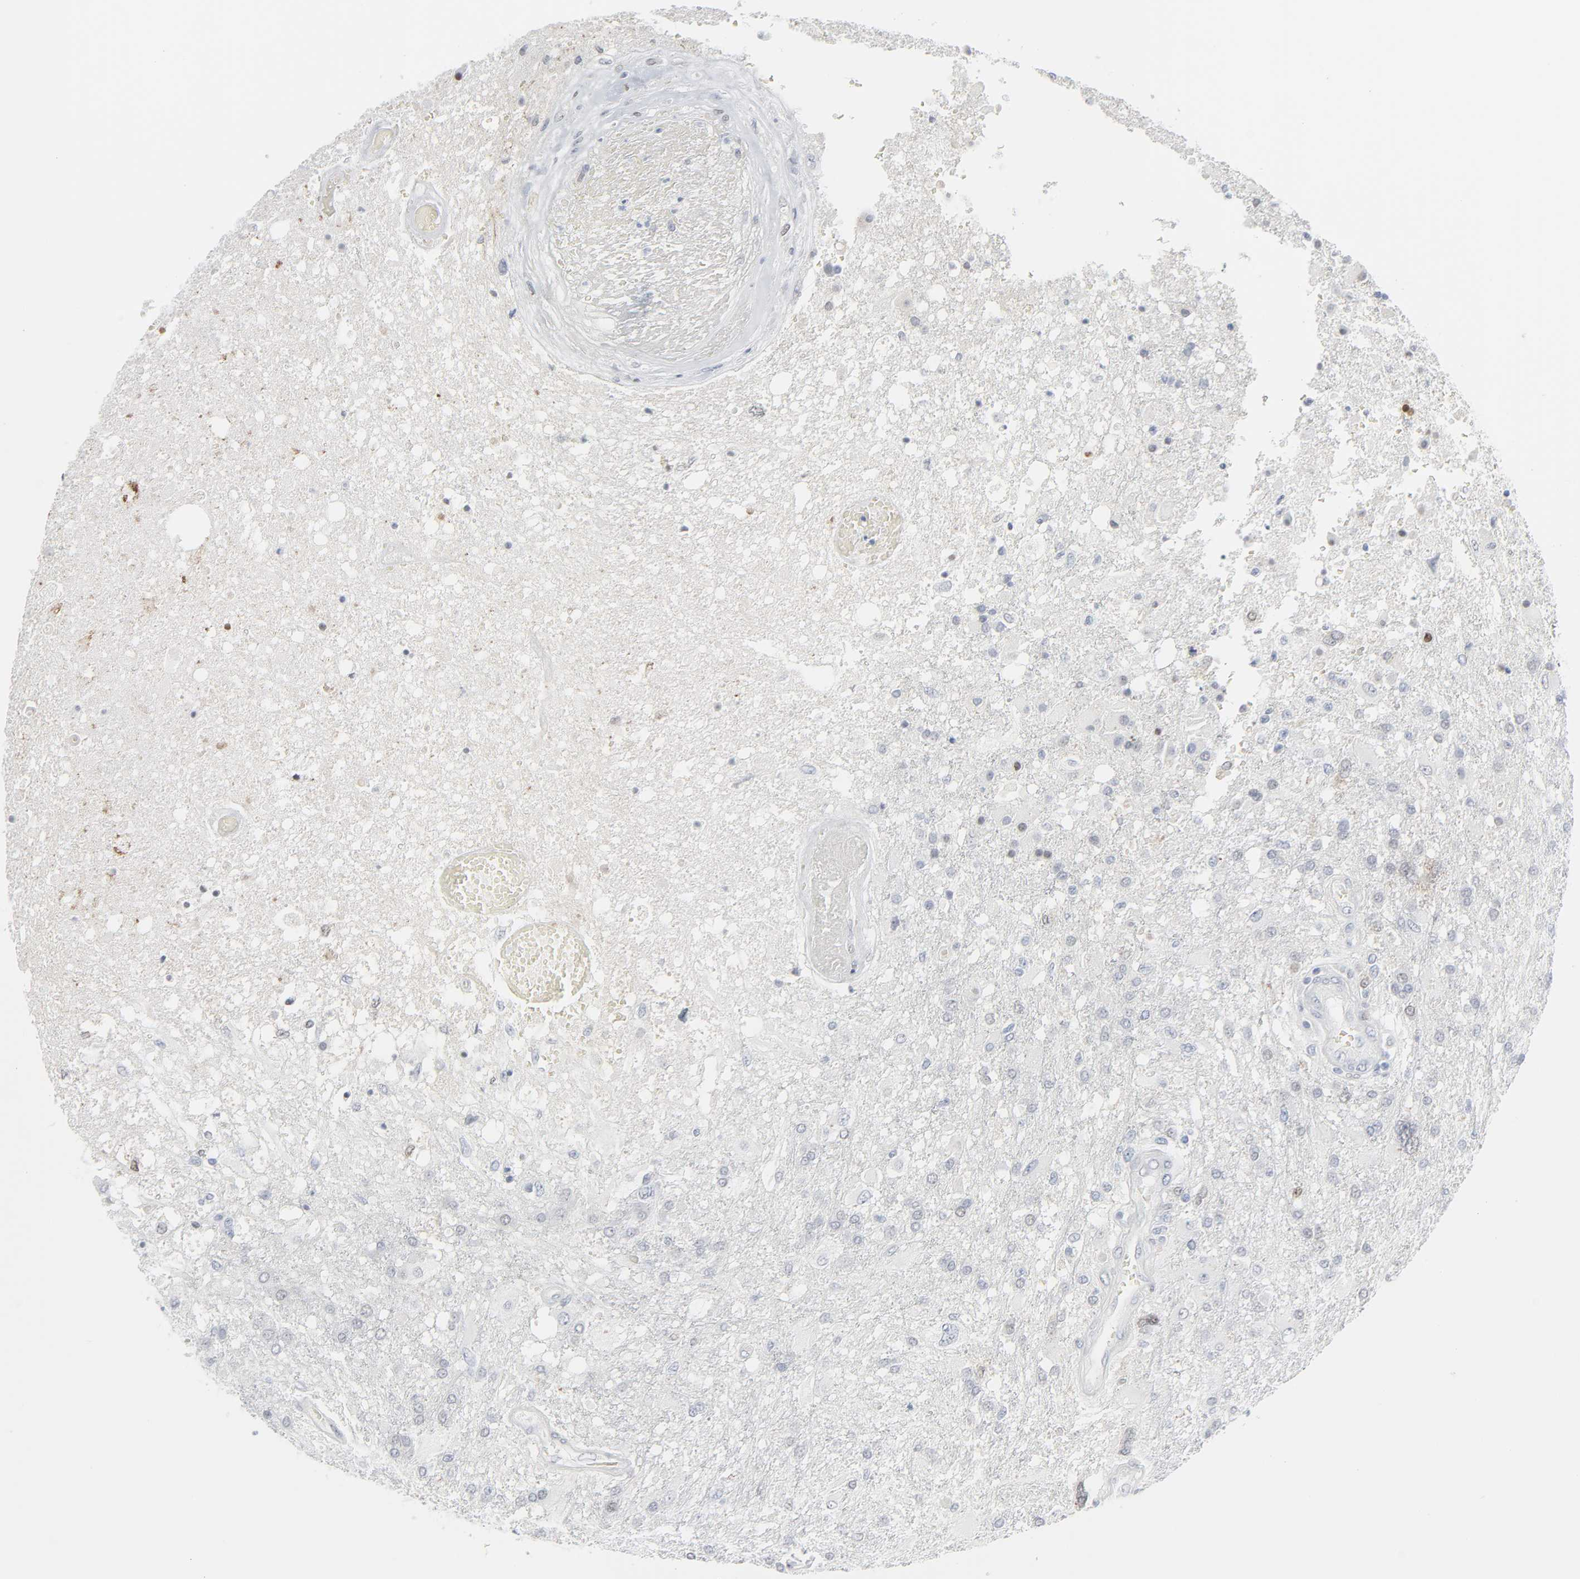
{"staining": {"intensity": "weak", "quantity": "<25%", "location": "nuclear"}, "tissue": "glioma", "cell_type": "Tumor cells", "image_type": "cancer", "snomed": [{"axis": "morphology", "description": "Glioma, malignant, High grade"}, {"axis": "topography", "description": "Cerebral cortex"}], "caption": "An immunohistochemistry histopathology image of malignant glioma (high-grade) is shown. There is no staining in tumor cells of malignant glioma (high-grade).", "gene": "MITF", "patient": {"sex": "male", "age": 79}}